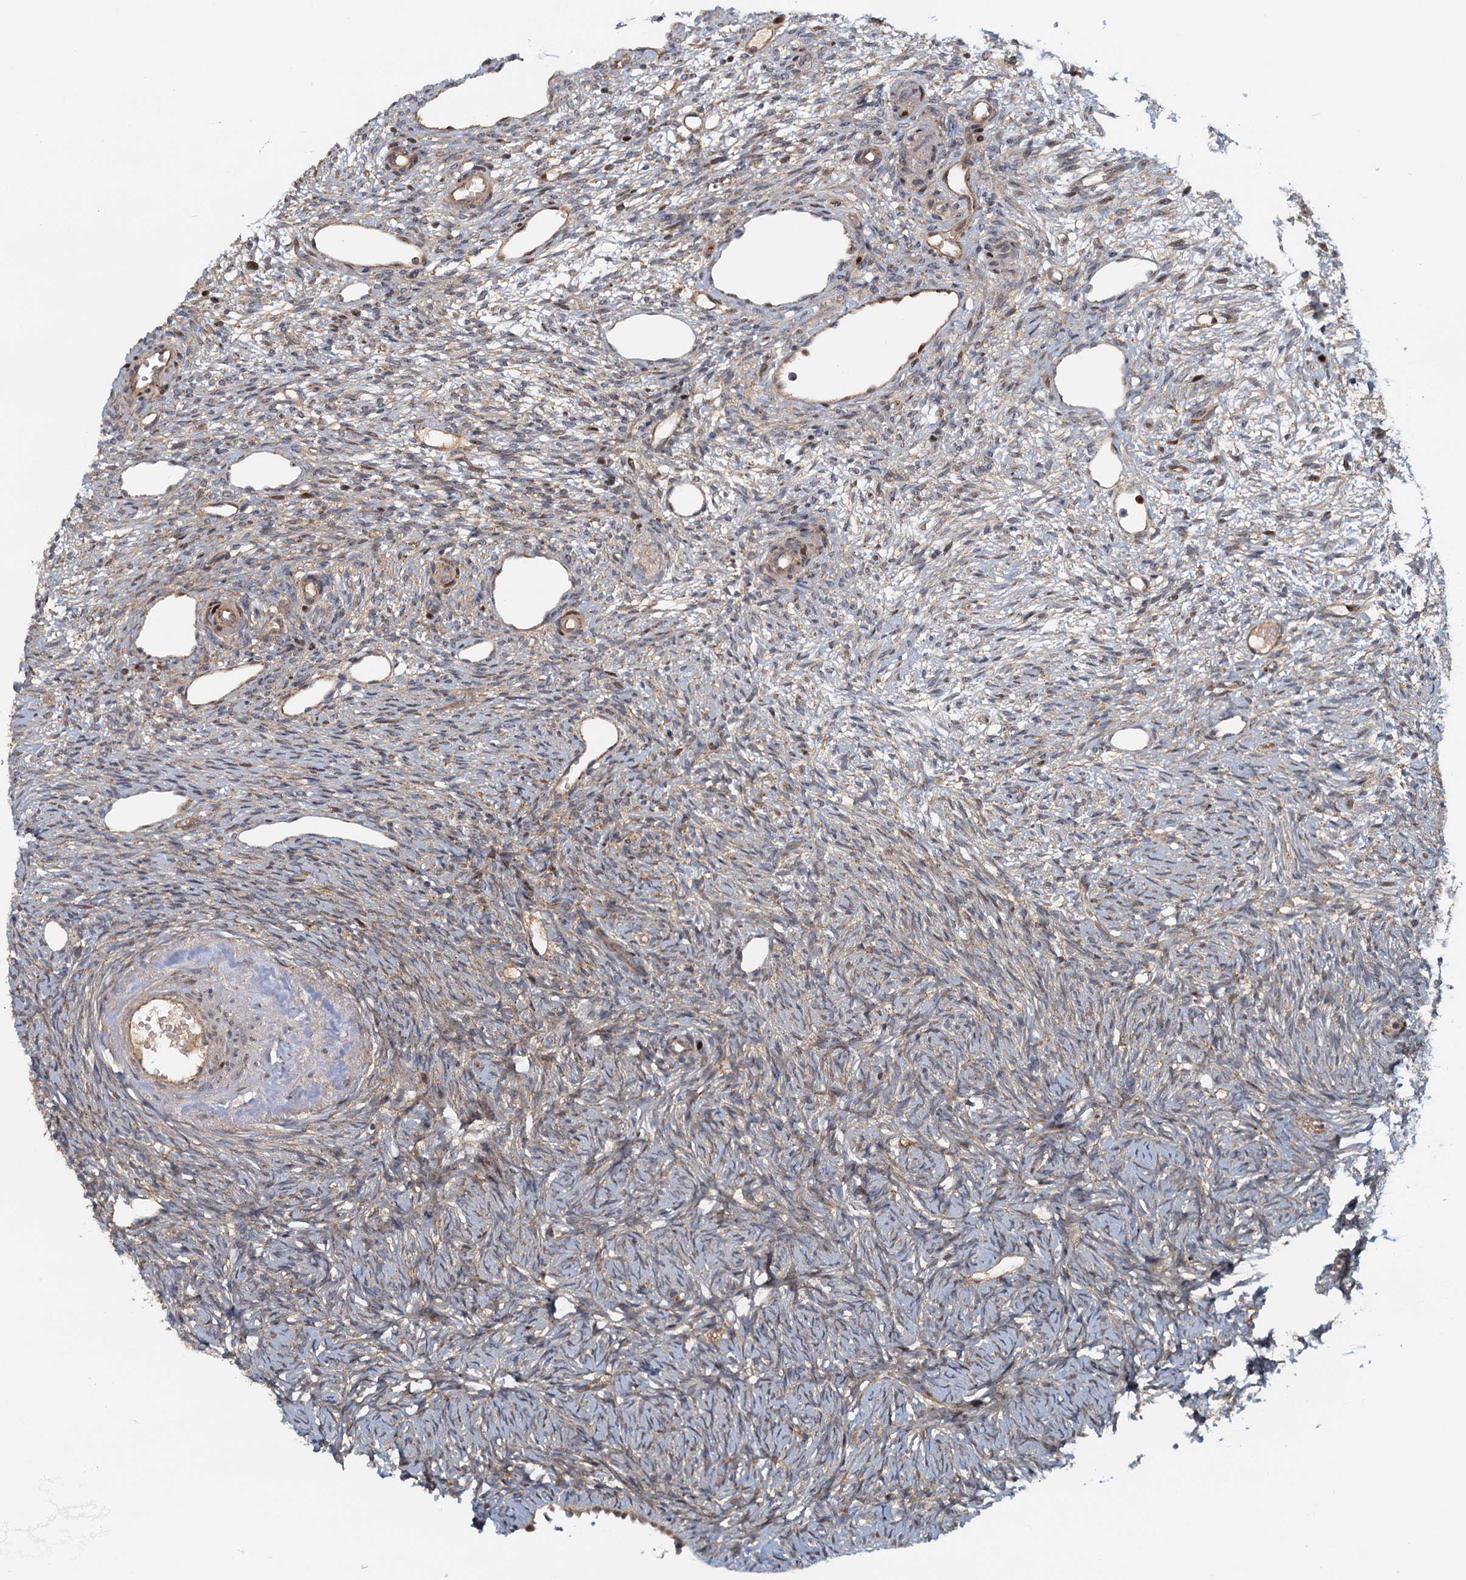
{"staining": {"intensity": "weak", "quantity": ">75%", "location": "cytoplasmic/membranous"}, "tissue": "ovary", "cell_type": "Follicle cells", "image_type": "normal", "snomed": [{"axis": "morphology", "description": "Normal tissue, NOS"}, {"axis": "topography", "description": "Ovary"}], "caption": "Immunohistochemistry staining of normal ovary, which reveals low levels of weak cytoplasmic/membranous staining in approximately >75% of follicle cells indicating weak cytoplasmic/membranous protein staining. The staining was performed using DAB (brown) for protein detection and nuclei were counterstained in hematoxylin (blue).", "gene": "TOLLIP", "patient": {"sex": "female", "age": 51}}